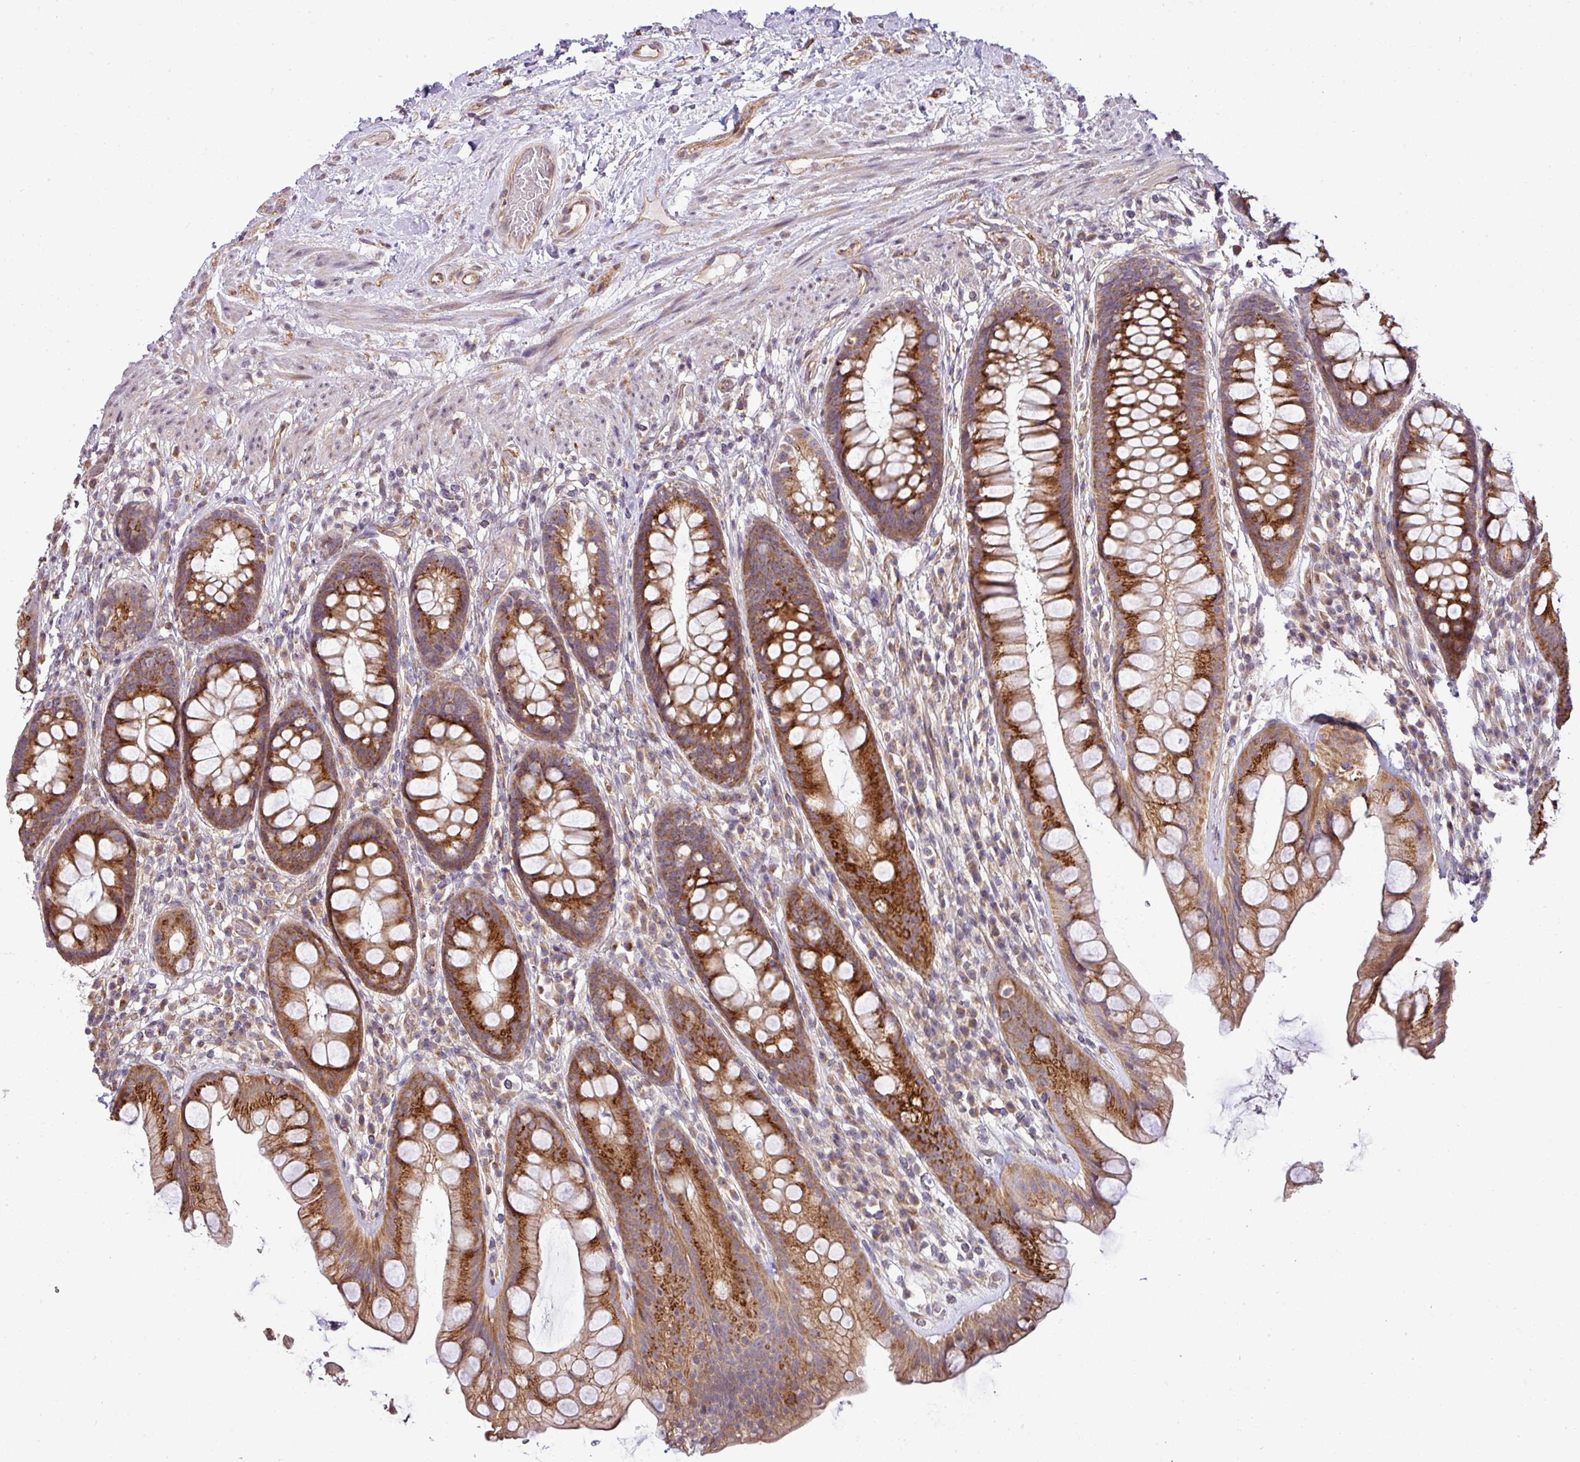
{"staining": {"intensity": "strong", "quantity": ">75%", "location": "cytoplasmic/membranous"}, "tissue": "rectum", "cell_type": "Glandular cells", "image_type": "normal", "snomed": [{"axis": "morphology", "description": "Normal tissue, NOS"}, {"axis": "topography", "description": "Rectum"}], "caption": "Immunohistochemical staining of unremarkable rectum exhibits high levels of strong cytoplasmic/membranous positivity in approximately >75% of glandular cells.", "gene": "TIMMDC1", "patient": {"sex": "male", "age": 74}}